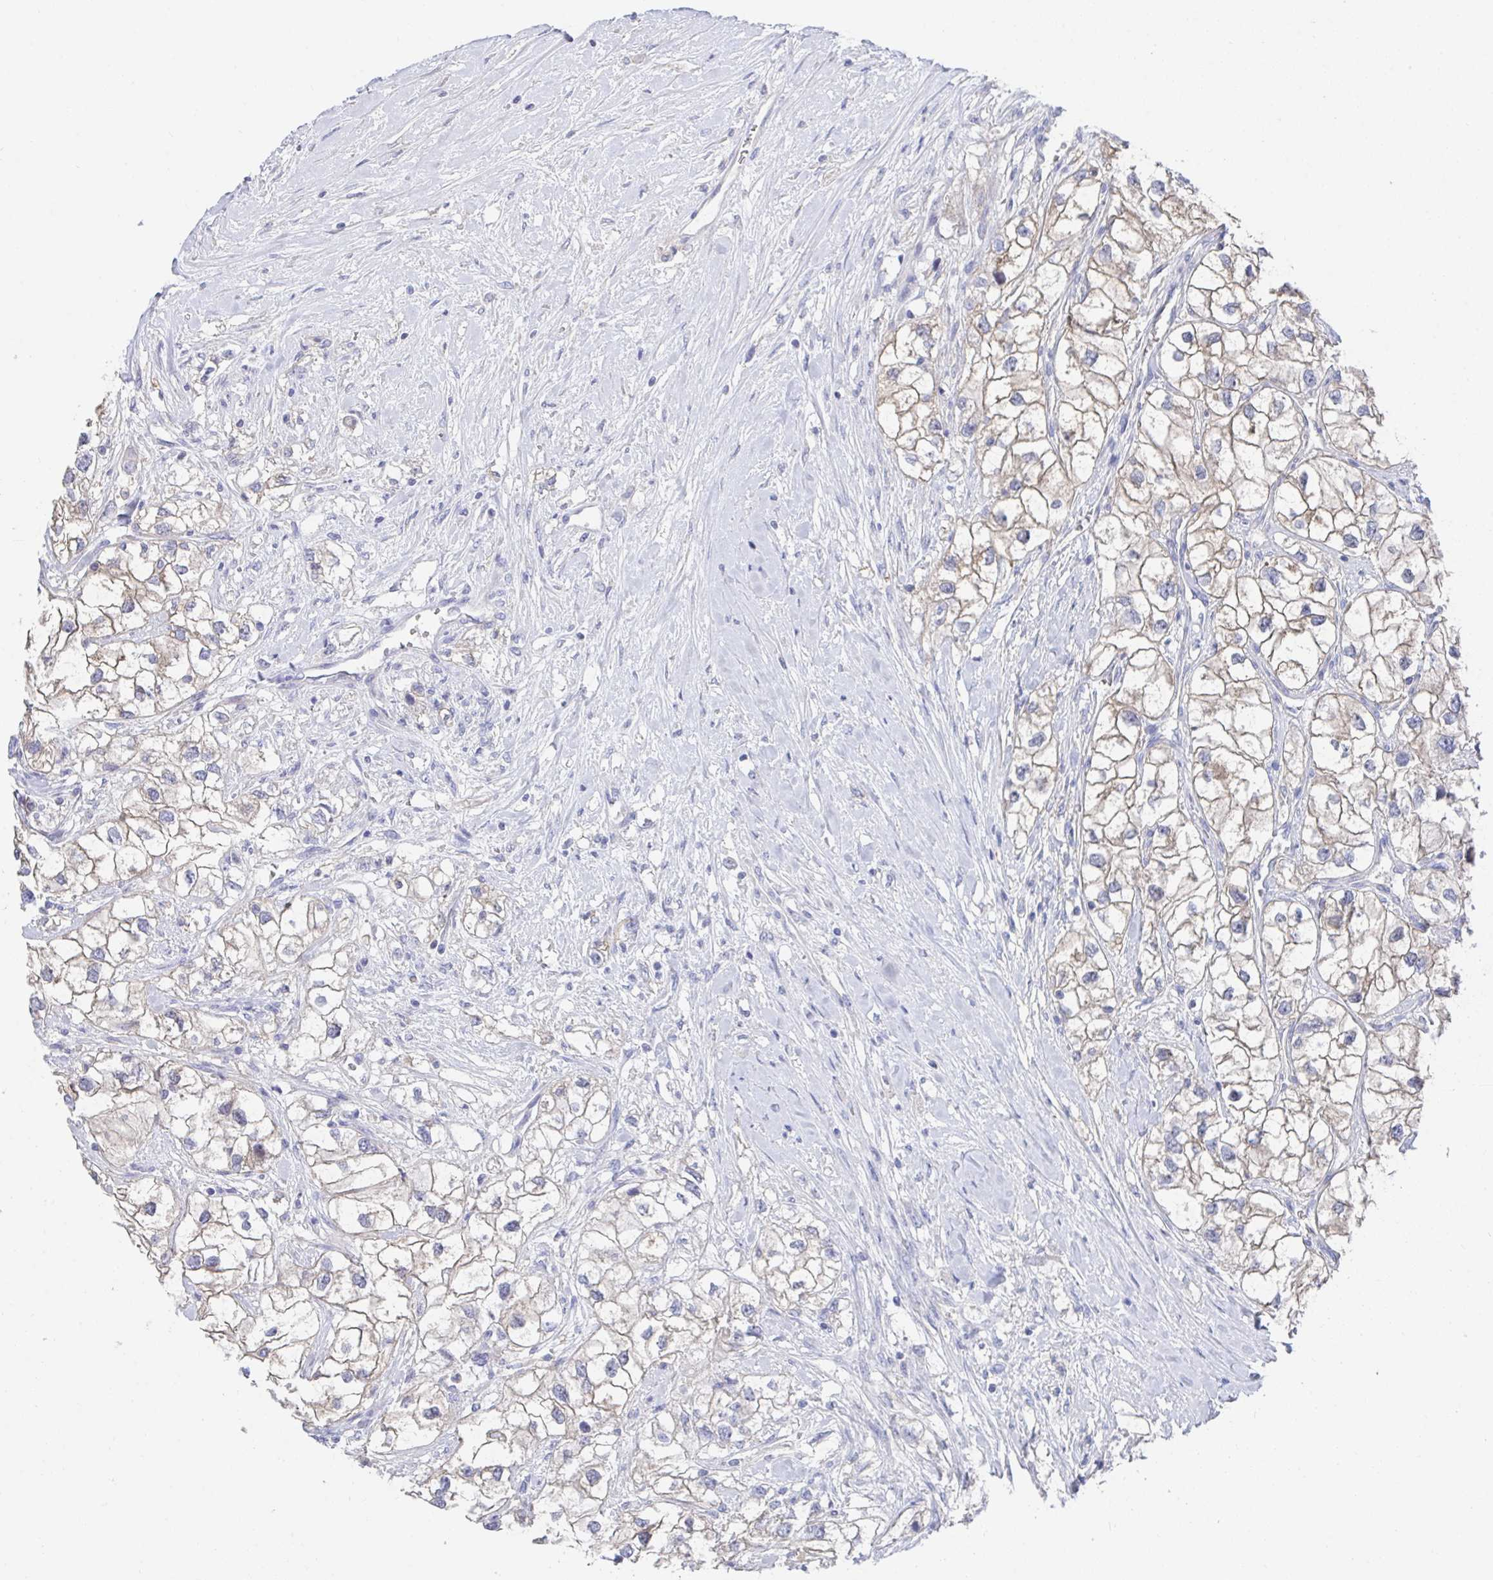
{"staining": {"intensity": "weak", "quantity": "25%-75%", "location": "cytoplasmic/membranous"}, "tissue": "renal cancer", "cell_type": "Tumor cells", "image_type": "cancer", "snomed": [{"axis": "morphology", "description": "Adenocarcinoma, NOS"}, {"axis": "topography", "description": "Kidney"}], "caption": "A low amount of weak cytoplasmic/membranous expression is identified in about 25%-75% of tumor cells in renal adenocarcinoma tissue.", "gene": "KCNK5", "patient": {"sex": "male", "age": 59}}